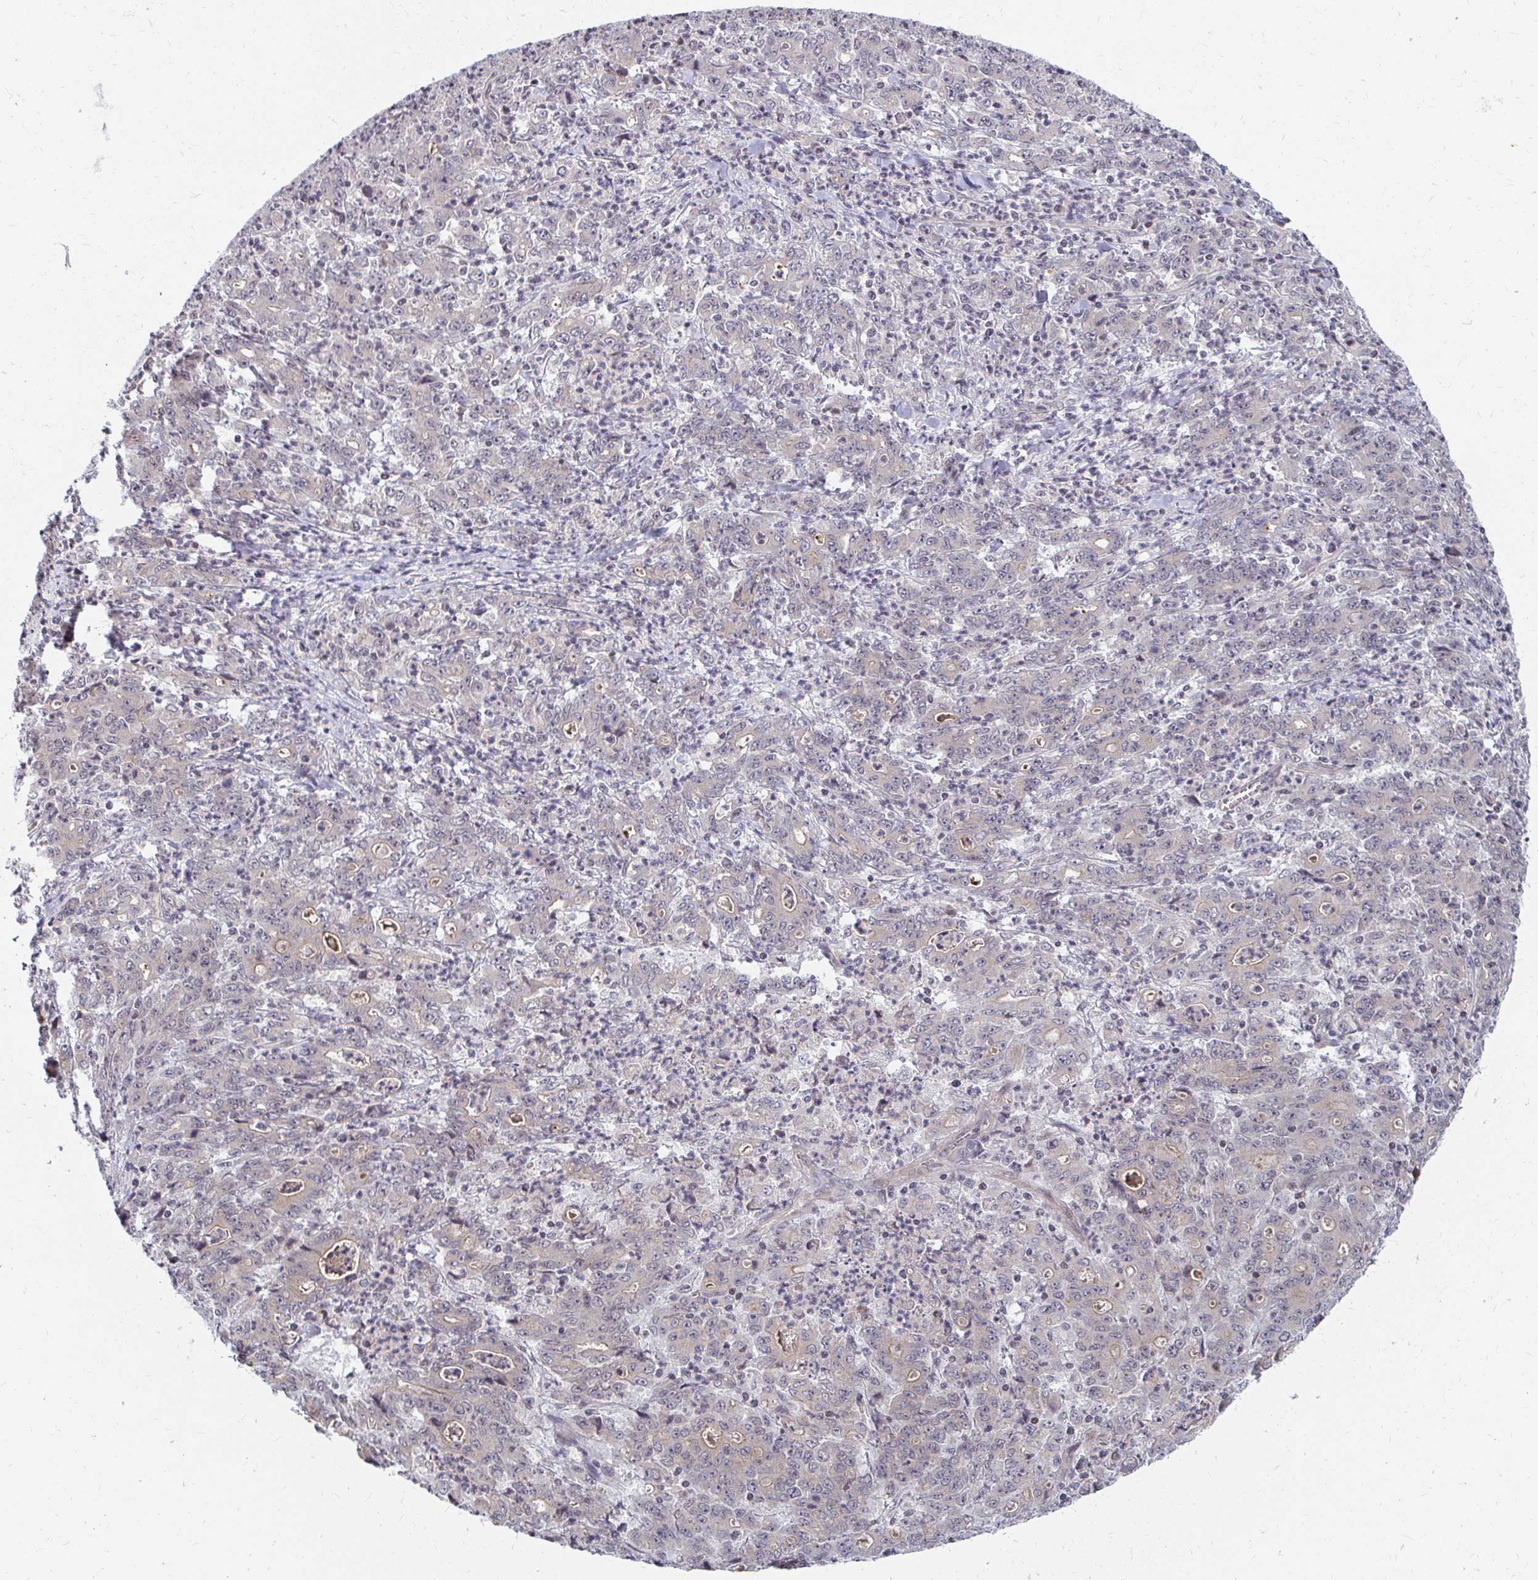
{"staining": {"intensity": "negative", "quantity": "none", "location": "none"}, "tissue": "stomach cancer", "cell_type": "Tumor cells", "image_type": "cancer", "snomed": [{"axis": "morphology", "description": "Adenocarcinoma, NOS"}, {"axis": "topography", "description": "Stomach, lower"}], "caption": "The histopathology image shows no staining of tumor cells in adenocarcinoma (stomach).", "gene": "ANK3", "patient": {"sex": "female", "age": 71}}